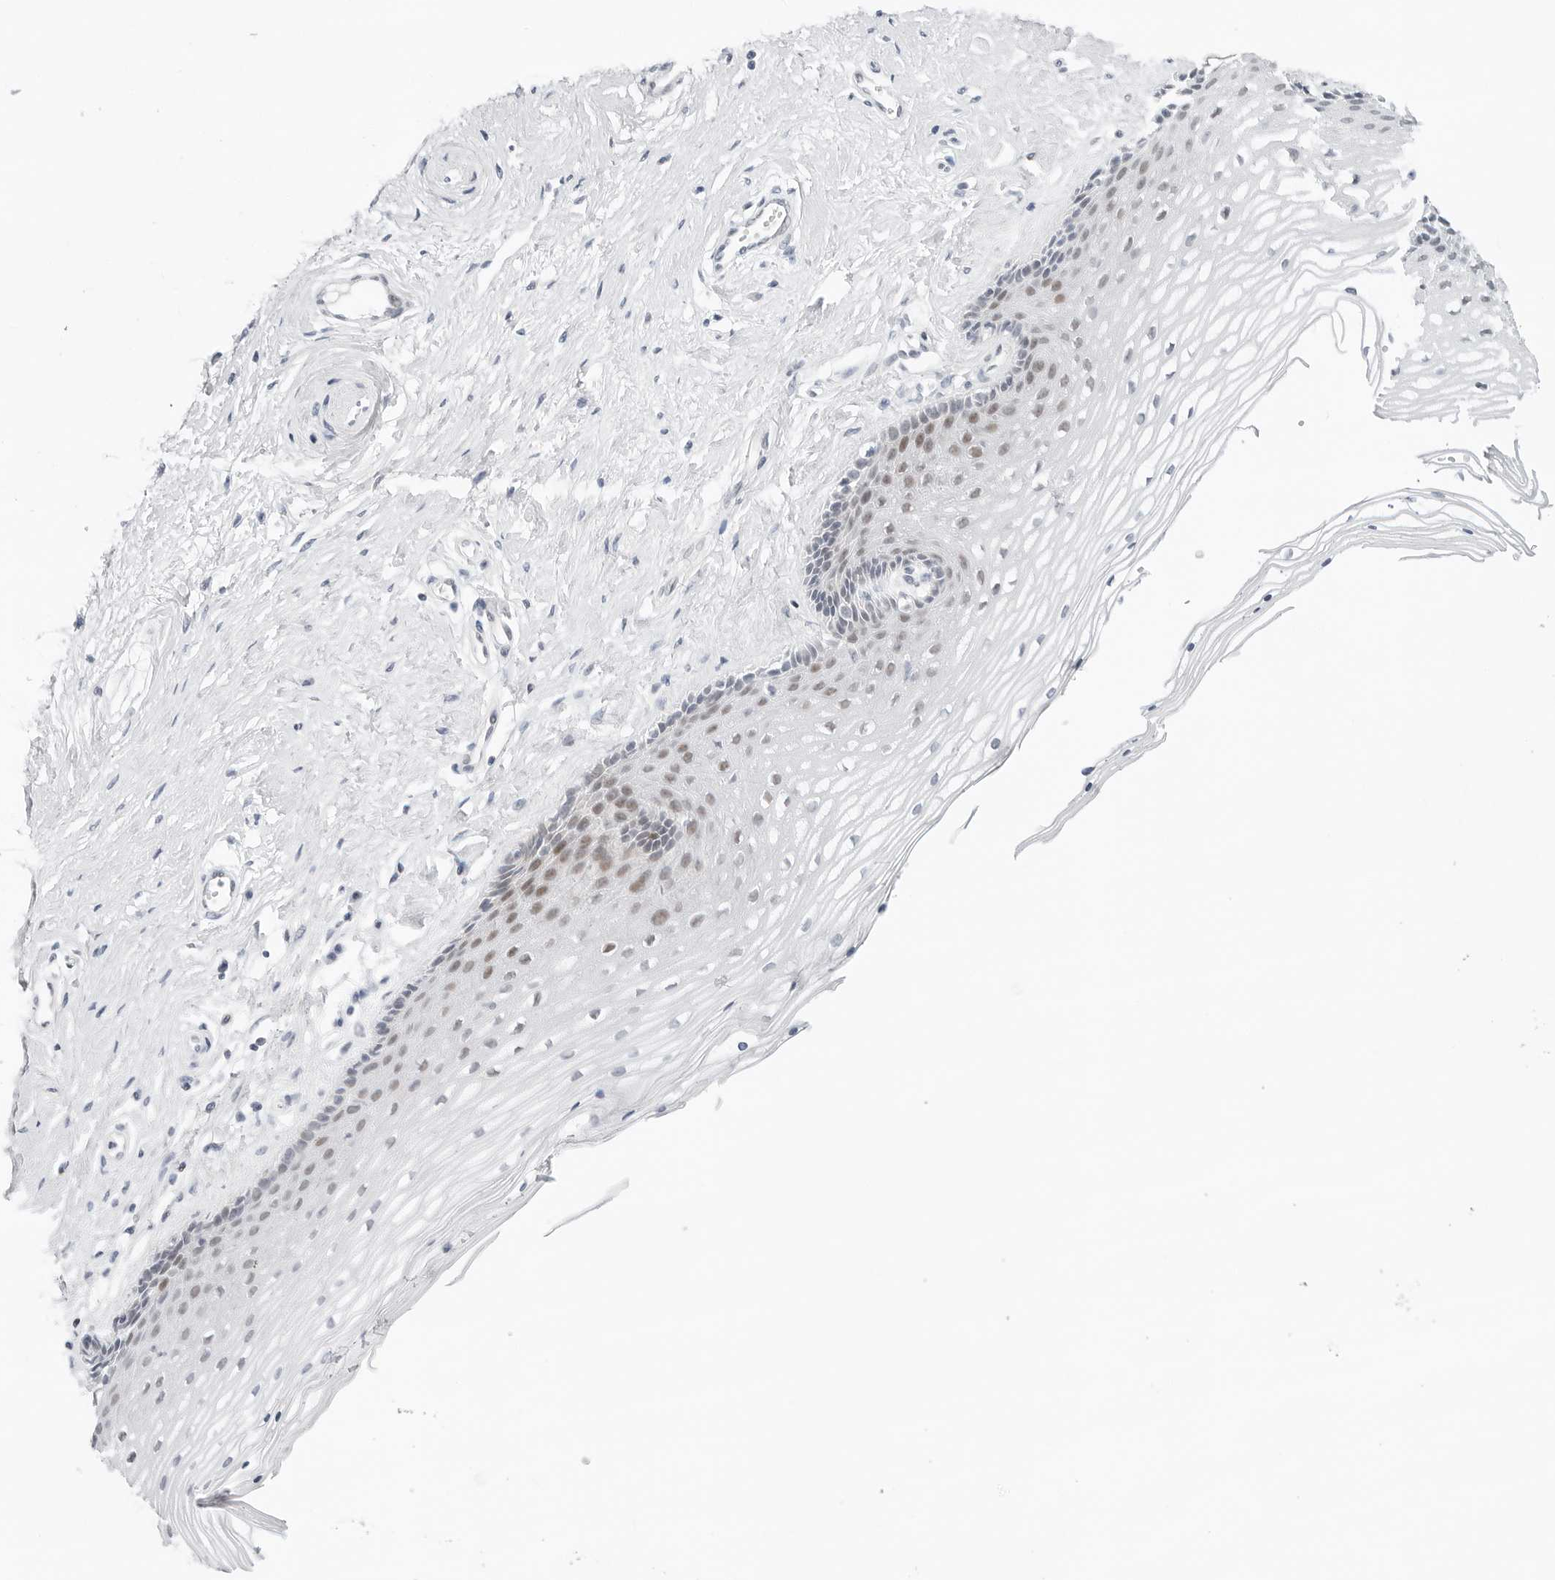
{"staining": {"intensity": "weak", "quantity": "<25%", "location": "nuclear"}, "tissue": "vagina", "cell_type": "Squamous epithelial cells", "image_type": "normal", "snomed": [{"axis": "morphology", "description": "Normal tissue, NOS"}, {"axis": "topography", "description": "Vagina"}], "caption": "IHC micrograph of benign human vagina stained for a protein (brown), which exhibits no positivity in squamous epithelial cells. (IHC, brightfield microscopy, high magnification).", "gene": "TSEN2", "patient": {"sex": "female", "age": 46}}